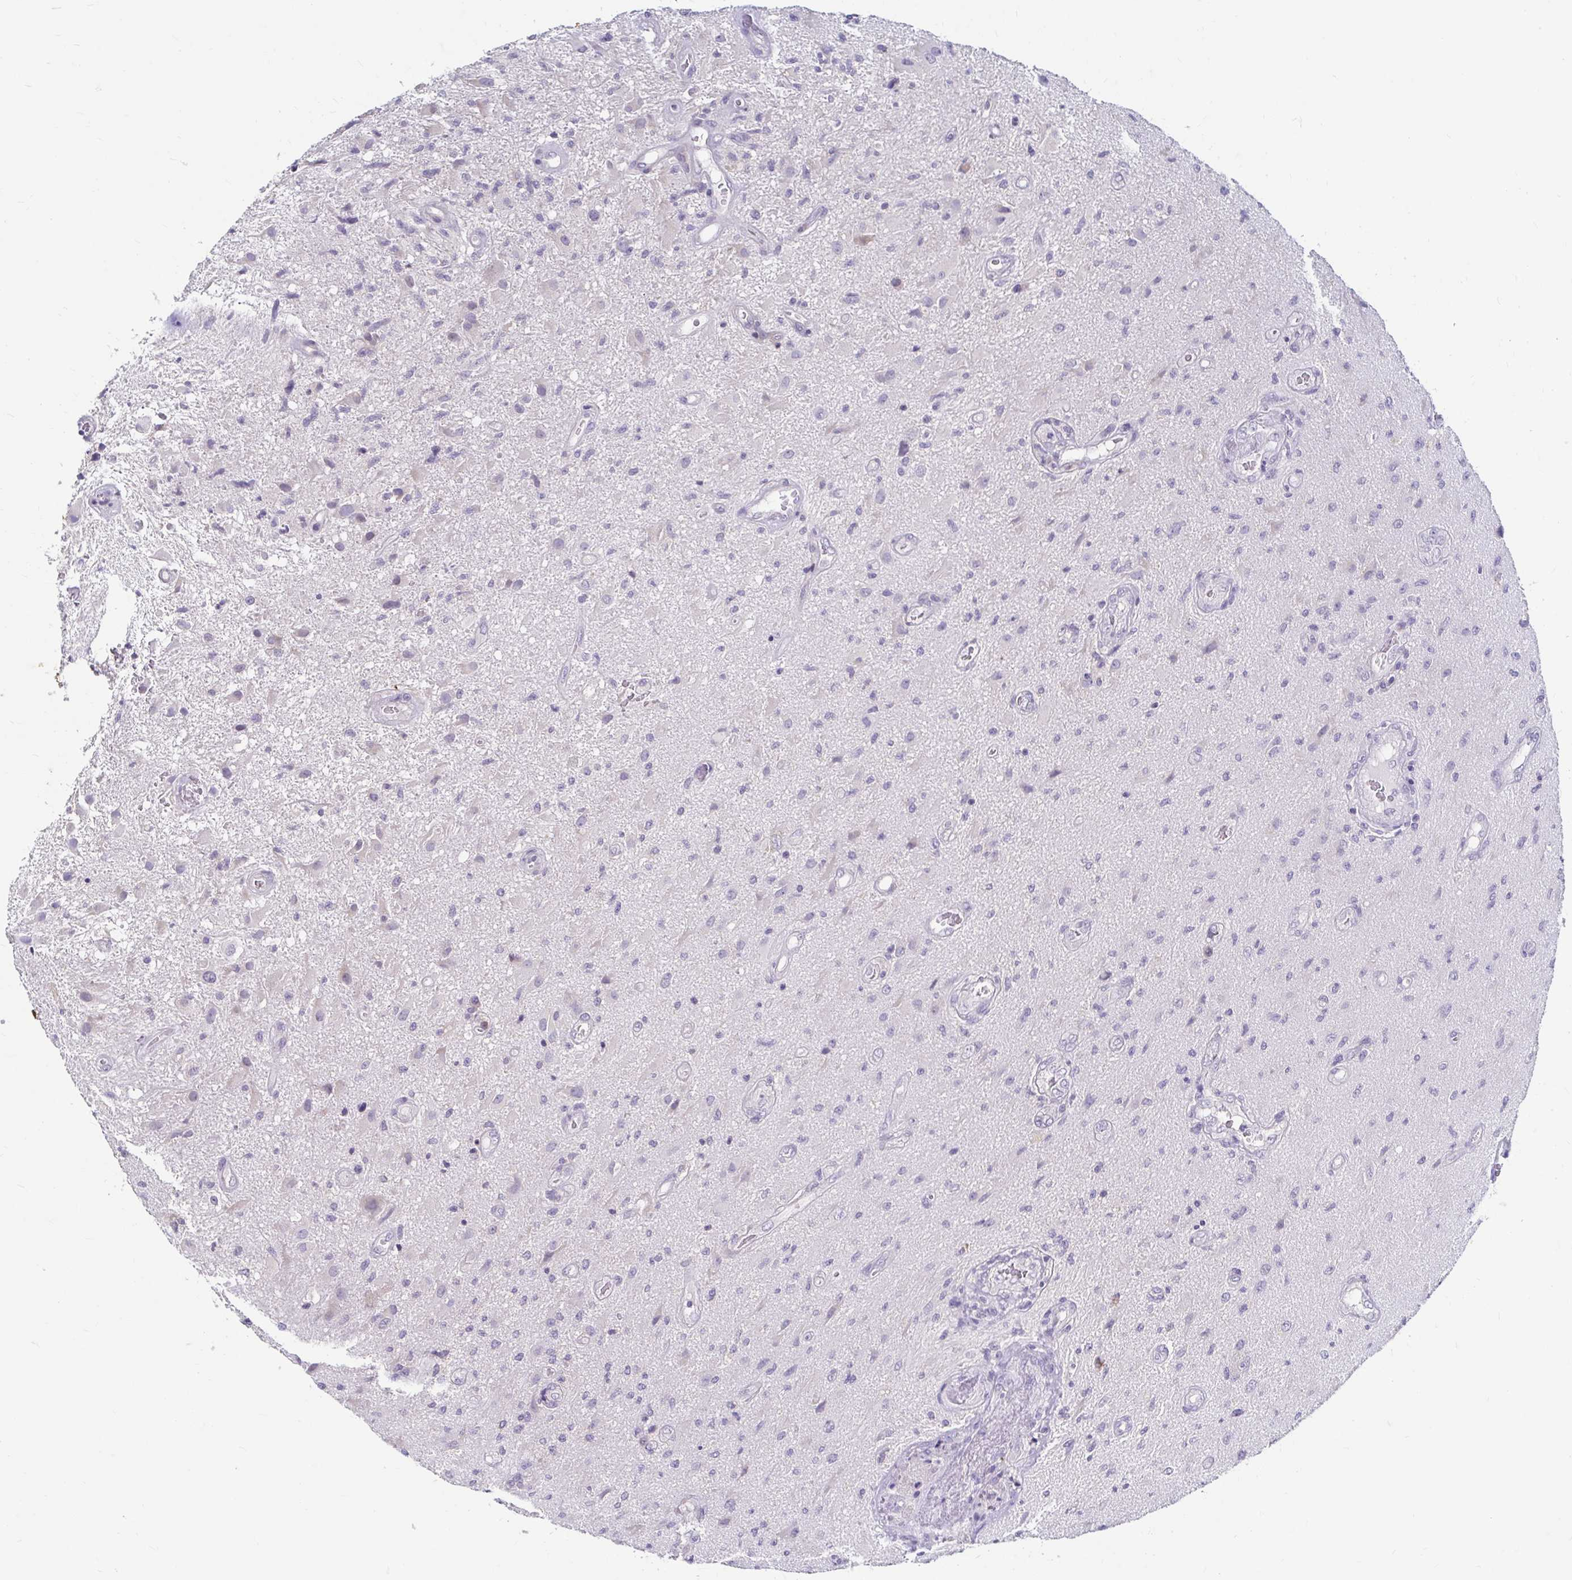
{"staining": {"intensity": "negative", "quantity": "none", "location": "none"}, "tissue": "glioma", "cell_type": "Tumor cells", "image_type": "cancer", "snomed": [{"axis": "morphology", "description": "Glioma, malignant, High grade"}, {"axis": "topography", "description": "Brain"}], "caption": "Glioma was stained to show a protein in brown. There is no significant staining in tumor cells.", "gene": "ADH1A", "patient": {"sex": "male", "age": 67}}